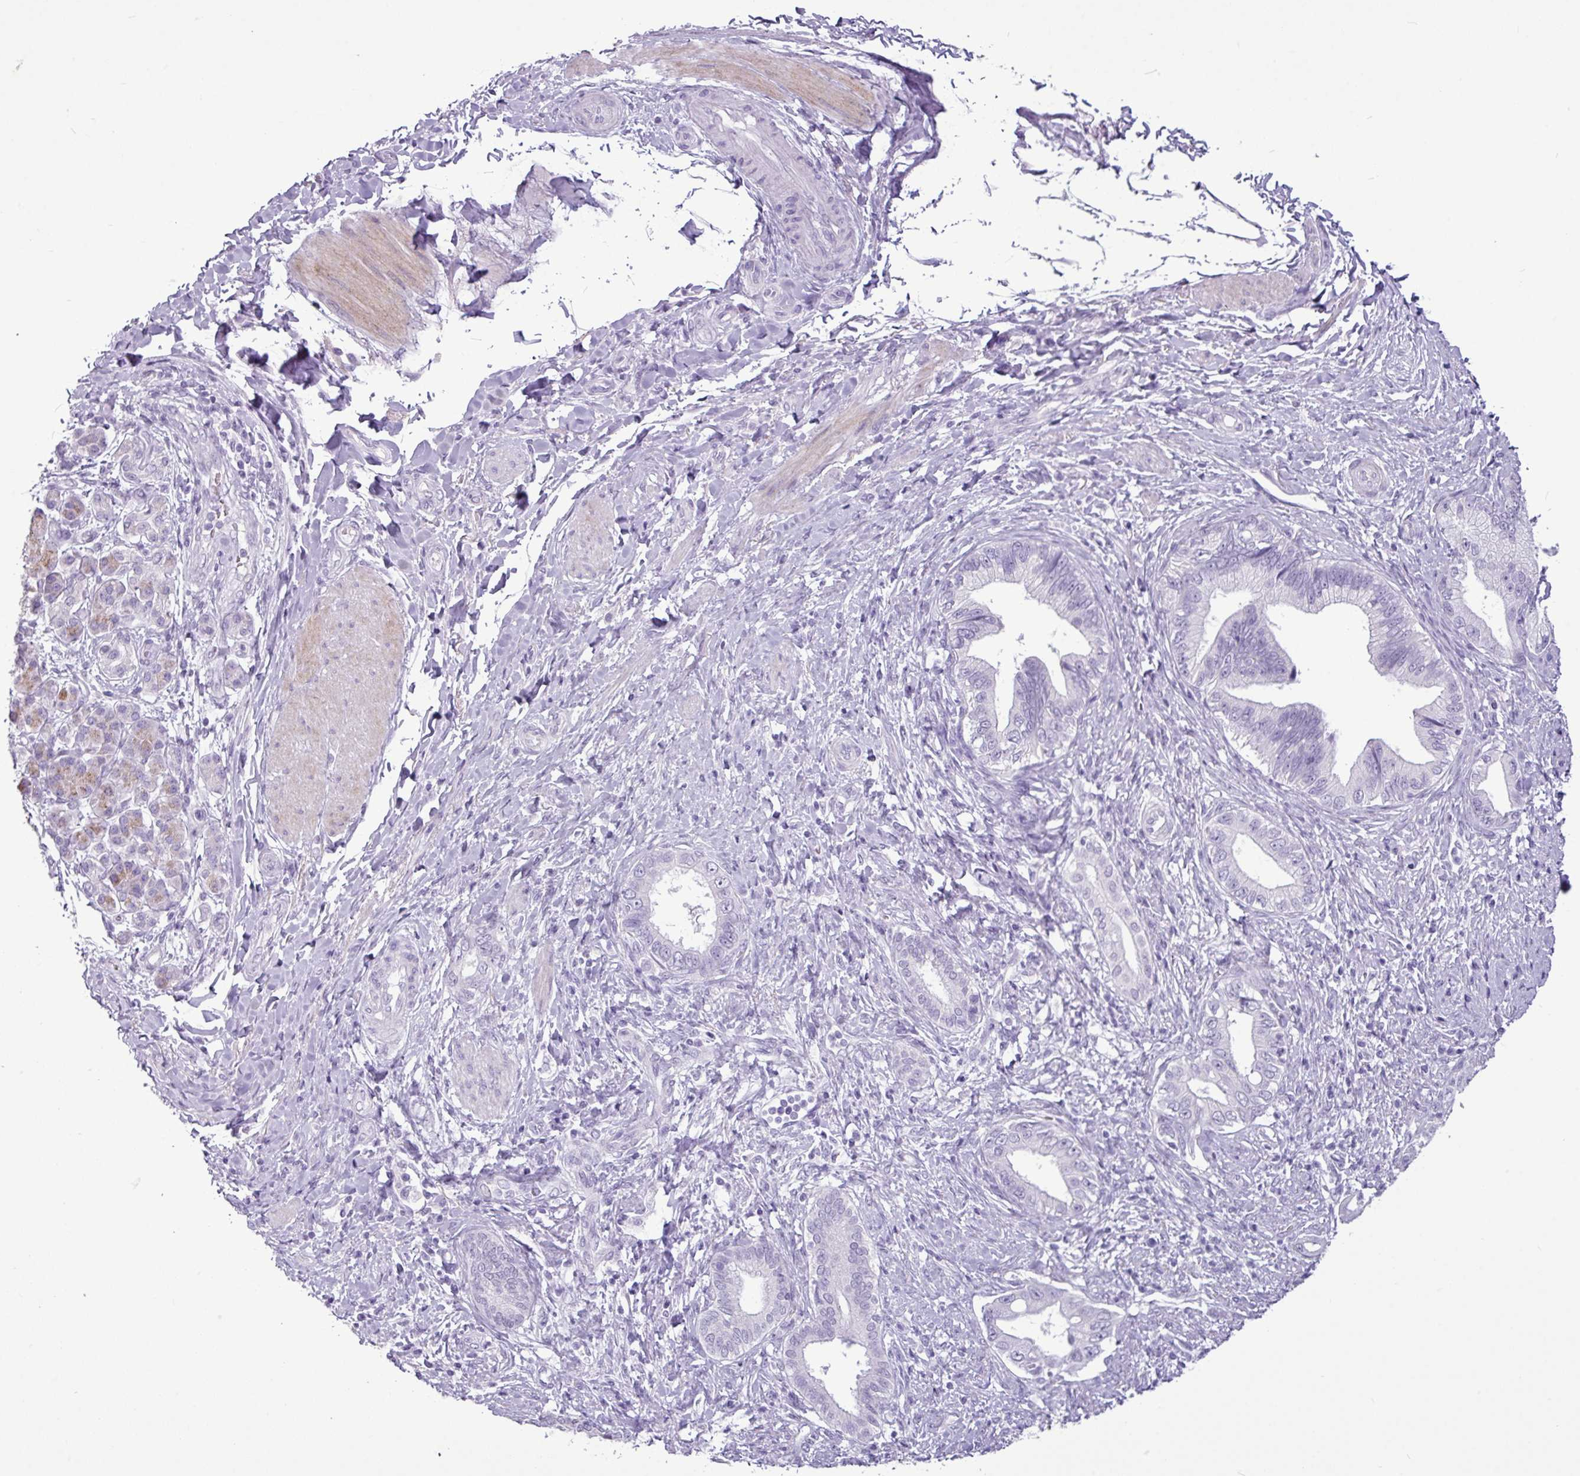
{"staining": {"intensity": "negative", "quantity": "none", "location": "none"}, "tissue": "pancreatic cancer", "cell_type": "Tumor cells", "image_type": "cancer", "snomed": [{"axis": "morphology", "description": "Adenocarcinoma, NOS"}, {"axis": "topography", "description": "Pancreas"}], "caption": "The photomicrograph reveals no staining of tumor cells in pancreatic cancer (adenocarcinoma). (Immunohistochemistry (ihc), brightfield microscopy, high magnification).", "gene": "AMY2A", "patient": {"sex": "female", "age": 55}}